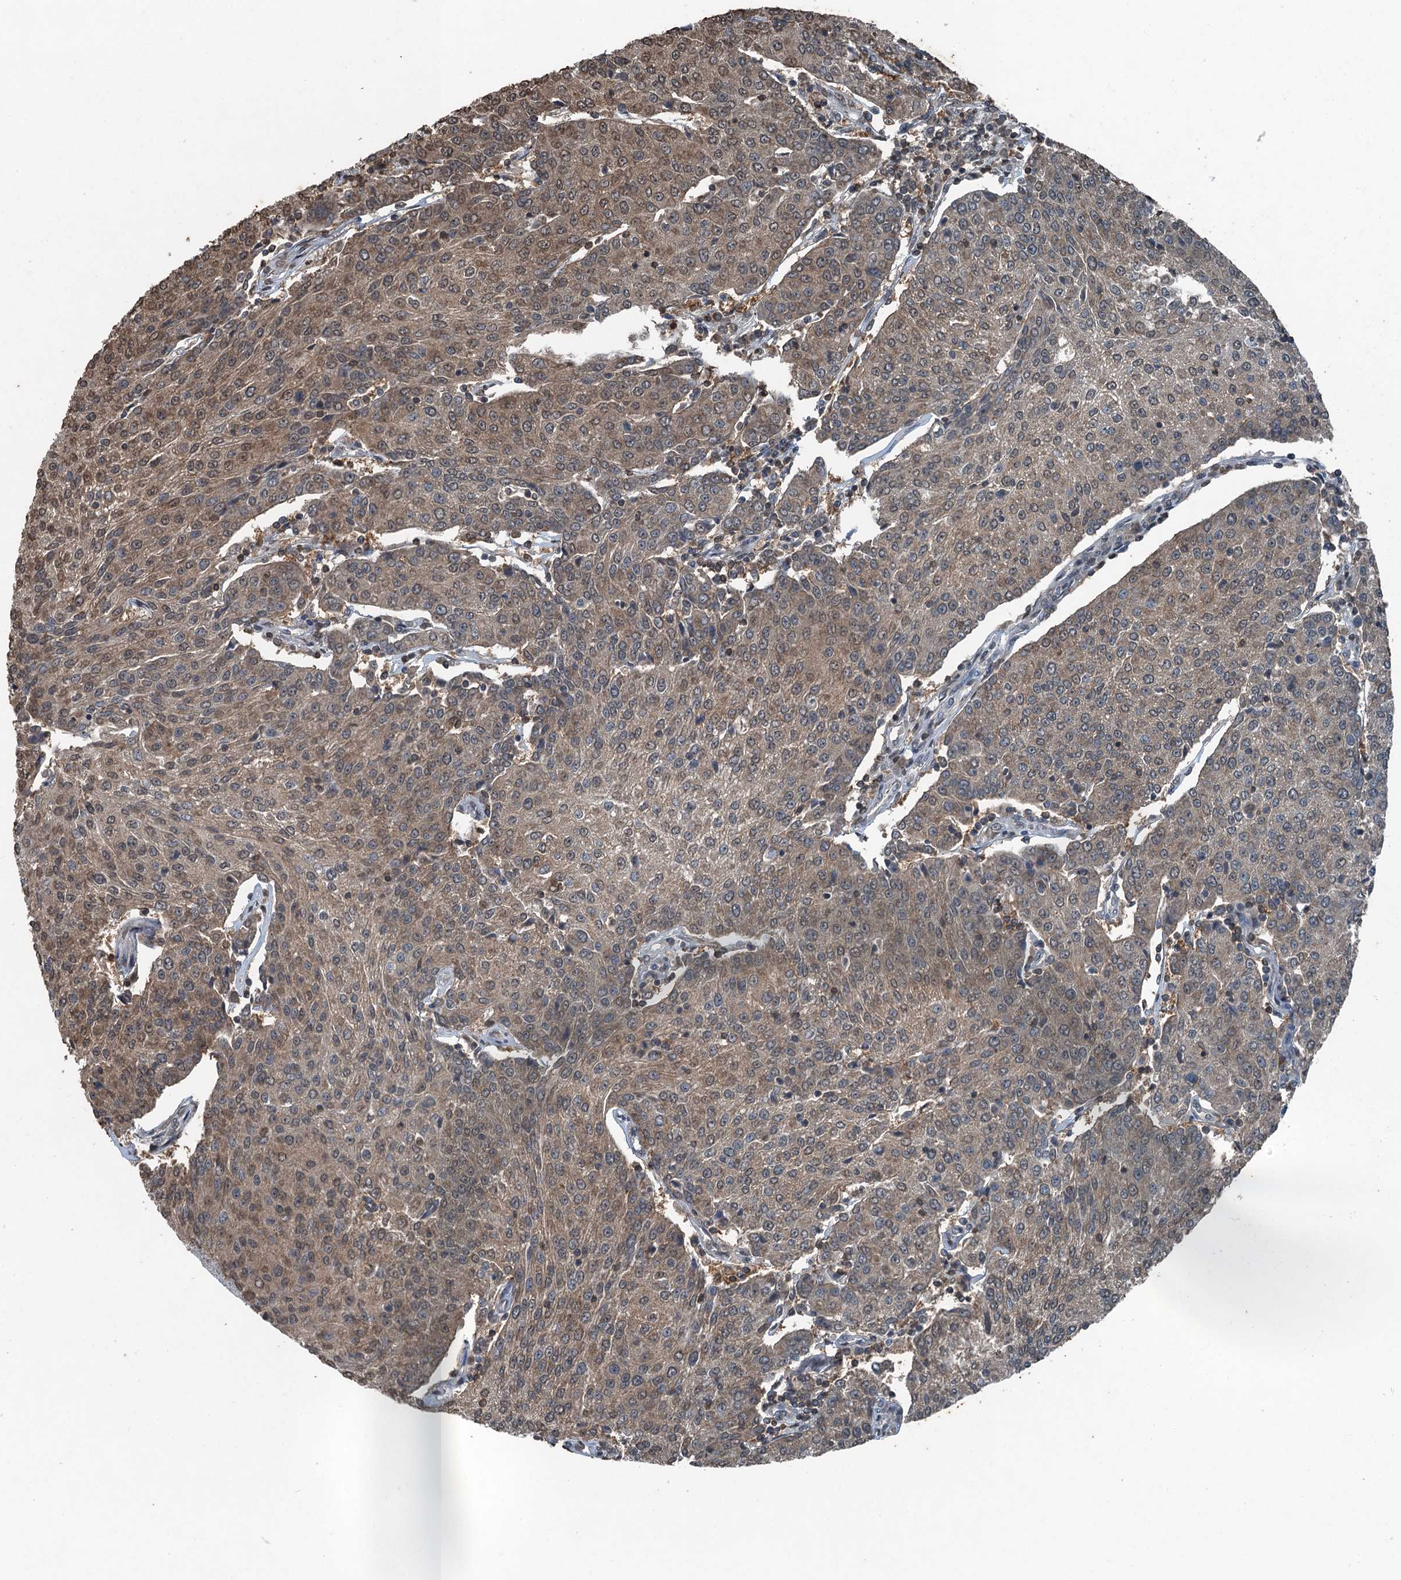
{"staining": {"intensity": "moderate", "quantity": "25%-75%", "location": "cytoplasmic/membranous"}, "tissue": "urothelial cancer", "cell_type": "Tumor cells", "image_type": "cancer", "snomed": [{"axis": "morphology", "description": "Urothelial carcinoma, High grade"}, {"axis": "topography", "description": "Urinary bladder"}], "caption": "Tumor cells display medium levels of moderate cytoplasmic/membranous positivity in about 25%-75% of cells in human high-grade urothelial carcinoma. The protein of interest is shown in brown color, while the nuclei are stained blue.", "gene": "TCTN1", "patient": {"sex": "female", "age": 85}}